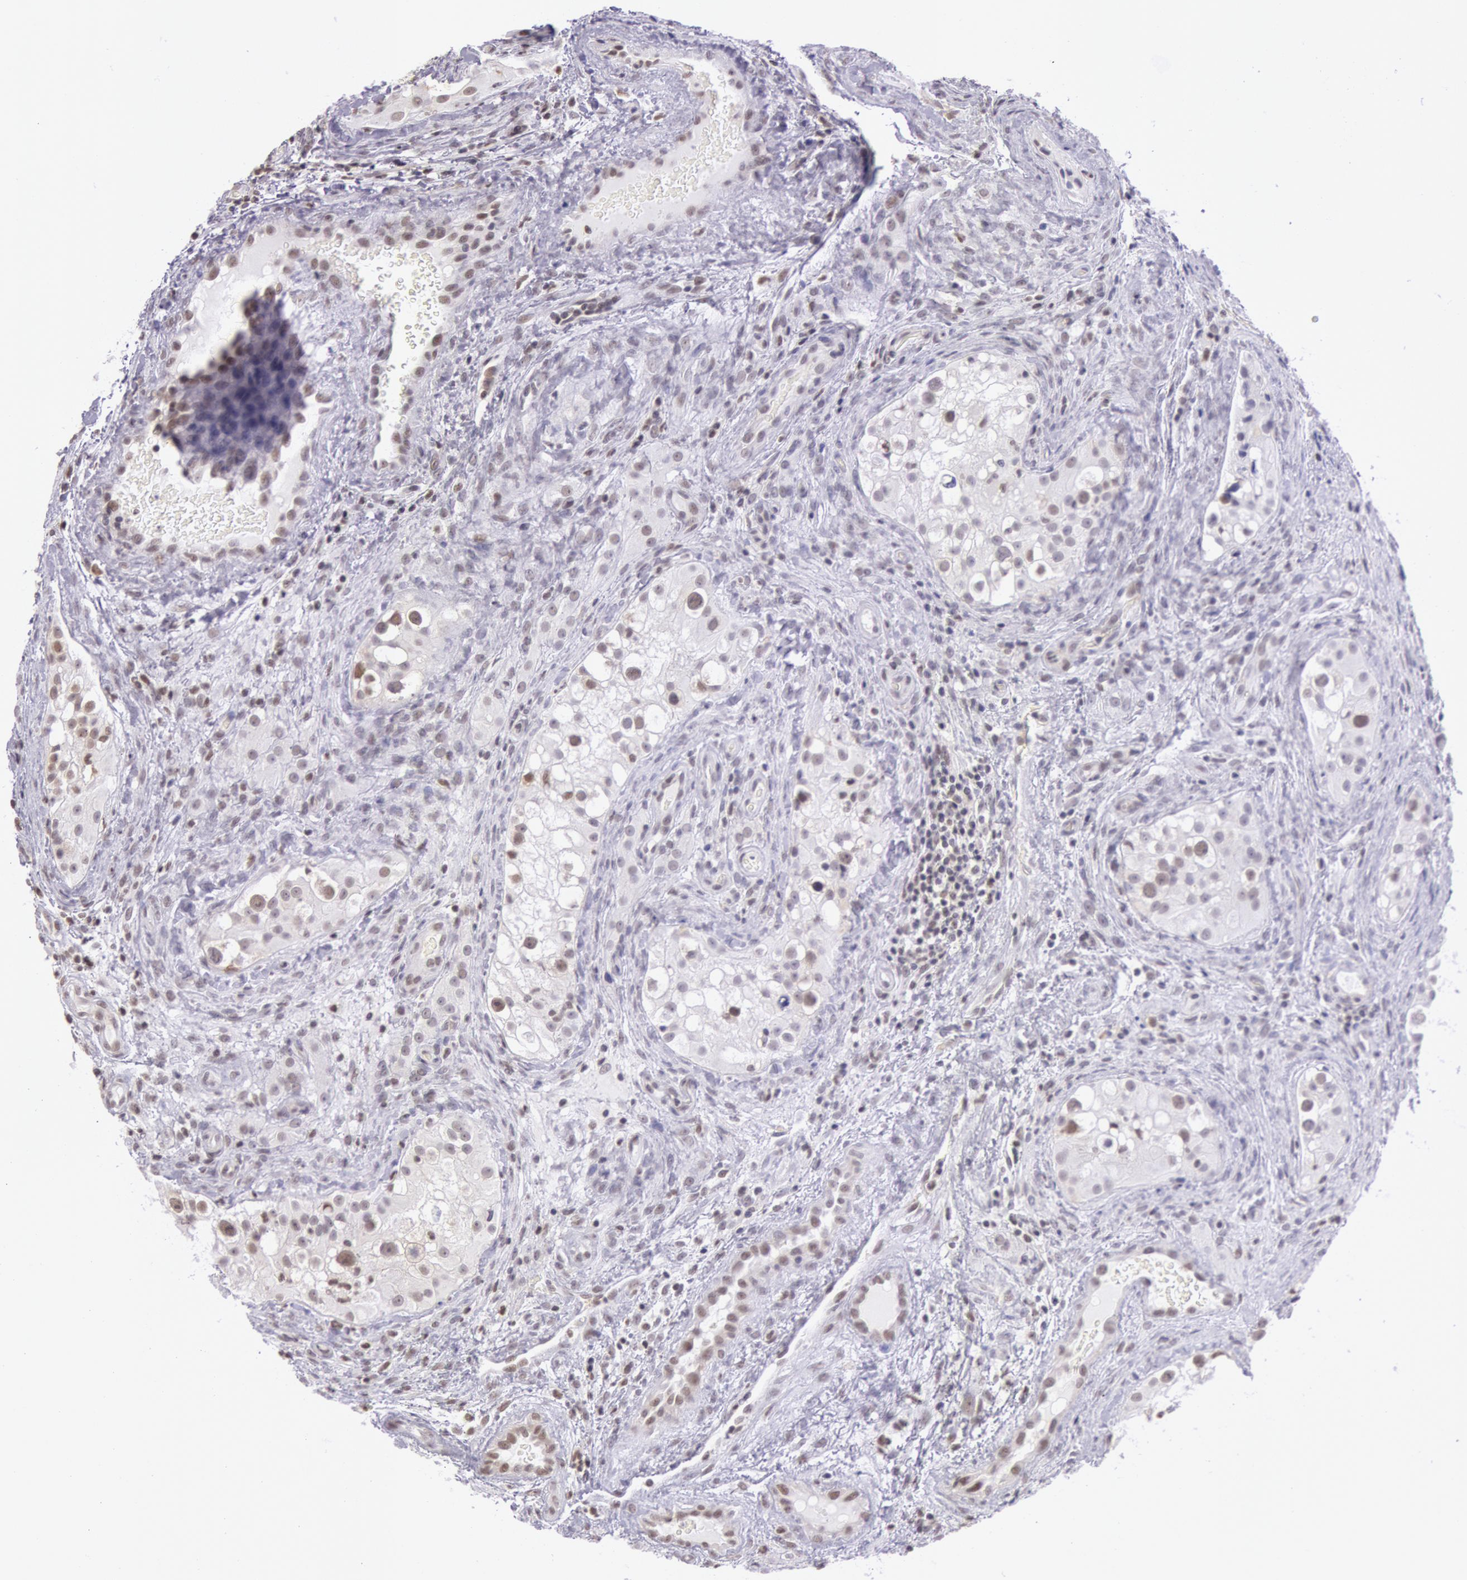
{"staining": {"intensity": "moderate", "quantity": ">75%", "location": "nuclear"}, "tissue": "testis cancer", "cell_type": "Tumor cells", "image_type": "cancer", "snomed": [{"axis": "morphology", "description": "Carcinoma, Embryonal, NOS"}, {"axis": "topography", "description": "Testis"}], "caption": "Testis cancer stained with a brown dye shows moderate nuclear positive expression in about >75% of tumor cells.", "gene": "ESS2", "patient": {"sex": "male", "age": 31}}